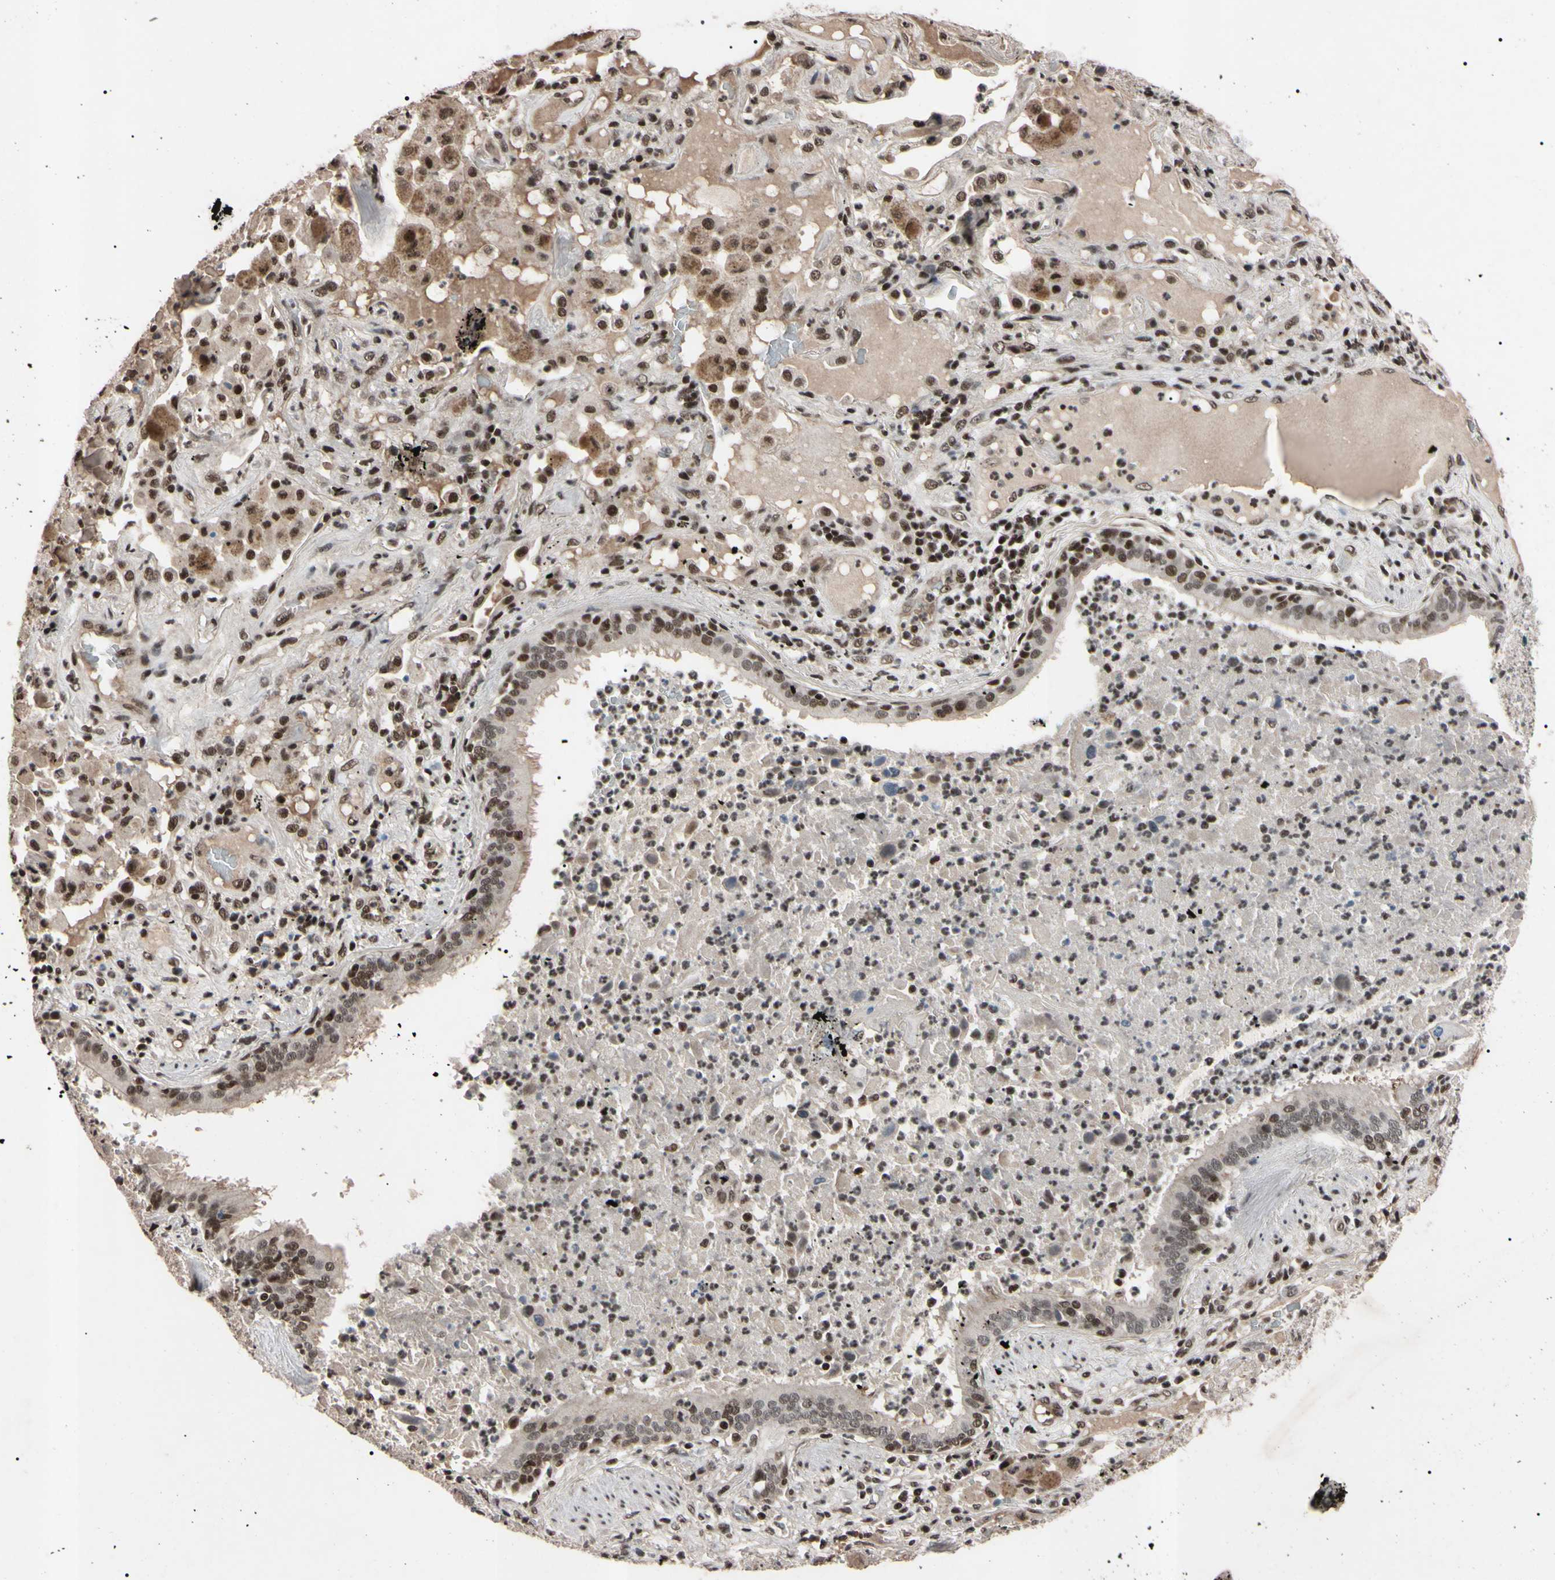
{"staining": {"intensity": "weak", "quantity": "25%-75%", "location": "nuclear"}, "tissue": "lung cancer", "cell_type": "Tumor cells", "image_type": "cancer", "snomed": [{"axis": "morphology", "description": "Squamous cell carcinoma, NOS"}, {"axis": "topography", "description": "Lung"}], "caption": "This micrograph displays lung squamous cell carcinoma stained with immunohistochemistry to label a protein in brown. The nuclear of tumor cells show weak positivity for the protein. Nuclei are counter-stained blue.", "gene": "YY1", "patient": {"sex": "male", "age": 57}}